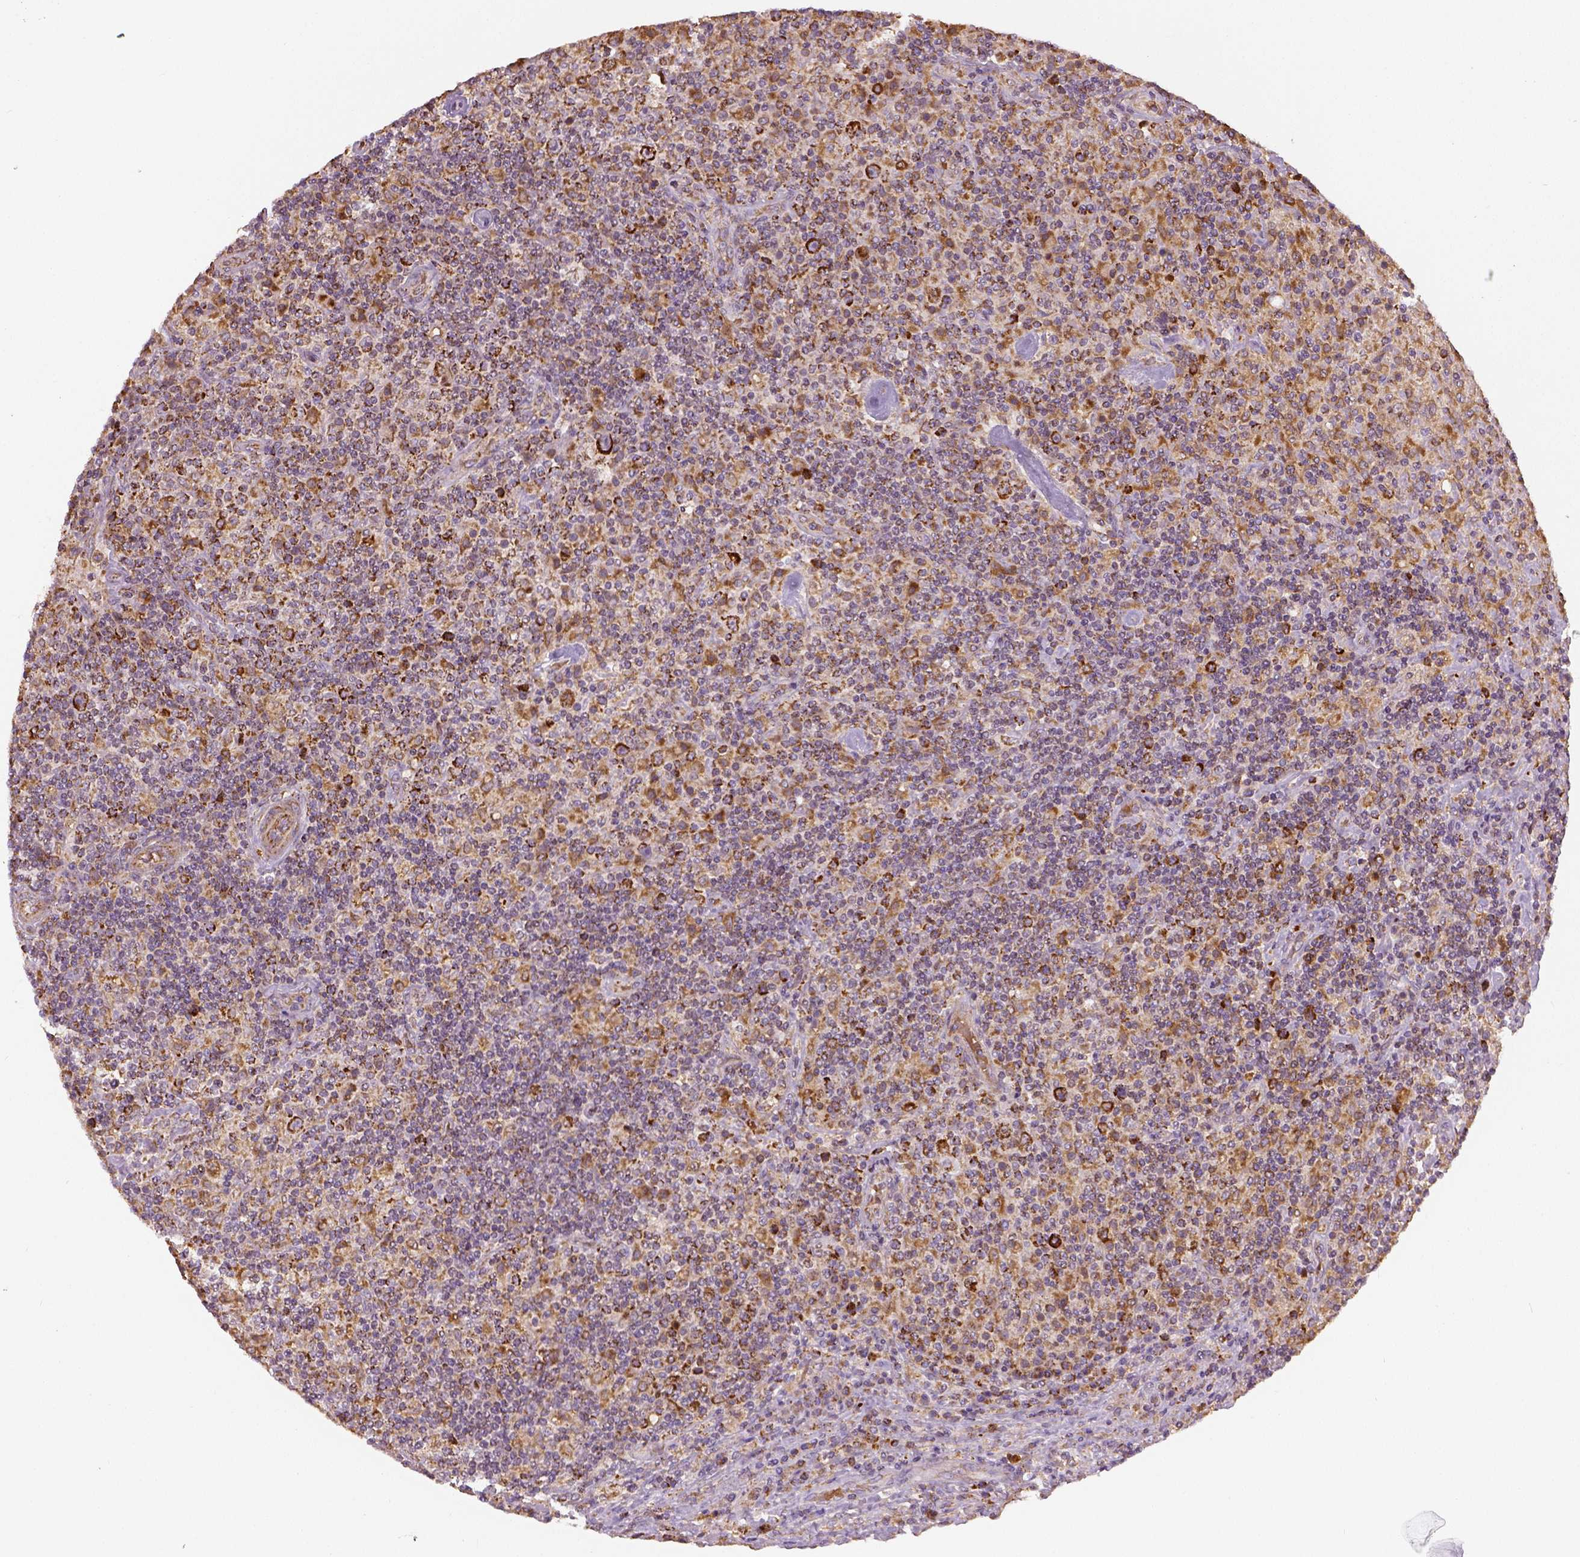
{"staining": {"intensity": "moderate", "quantity": ">75%", "location": "cytoplasmic/membranous"}, "tissue": "lymphoma", "cell_type": "Tumor cells", "image_type": "cancer", "snomed": [{"axis": "morphology", "description": "Hodgkin's disease, NOS"}, {"axis": "topography", "description": "Lymph node"}], "caption": "This image exhibits IHC staining of human Hodgkin's disease, with medium moderate cytoplasmic/membranous expression in approximately >75% of tumor cells.", "gene": "PGAM5", "patient": {"sex": "male", "age": 70}}